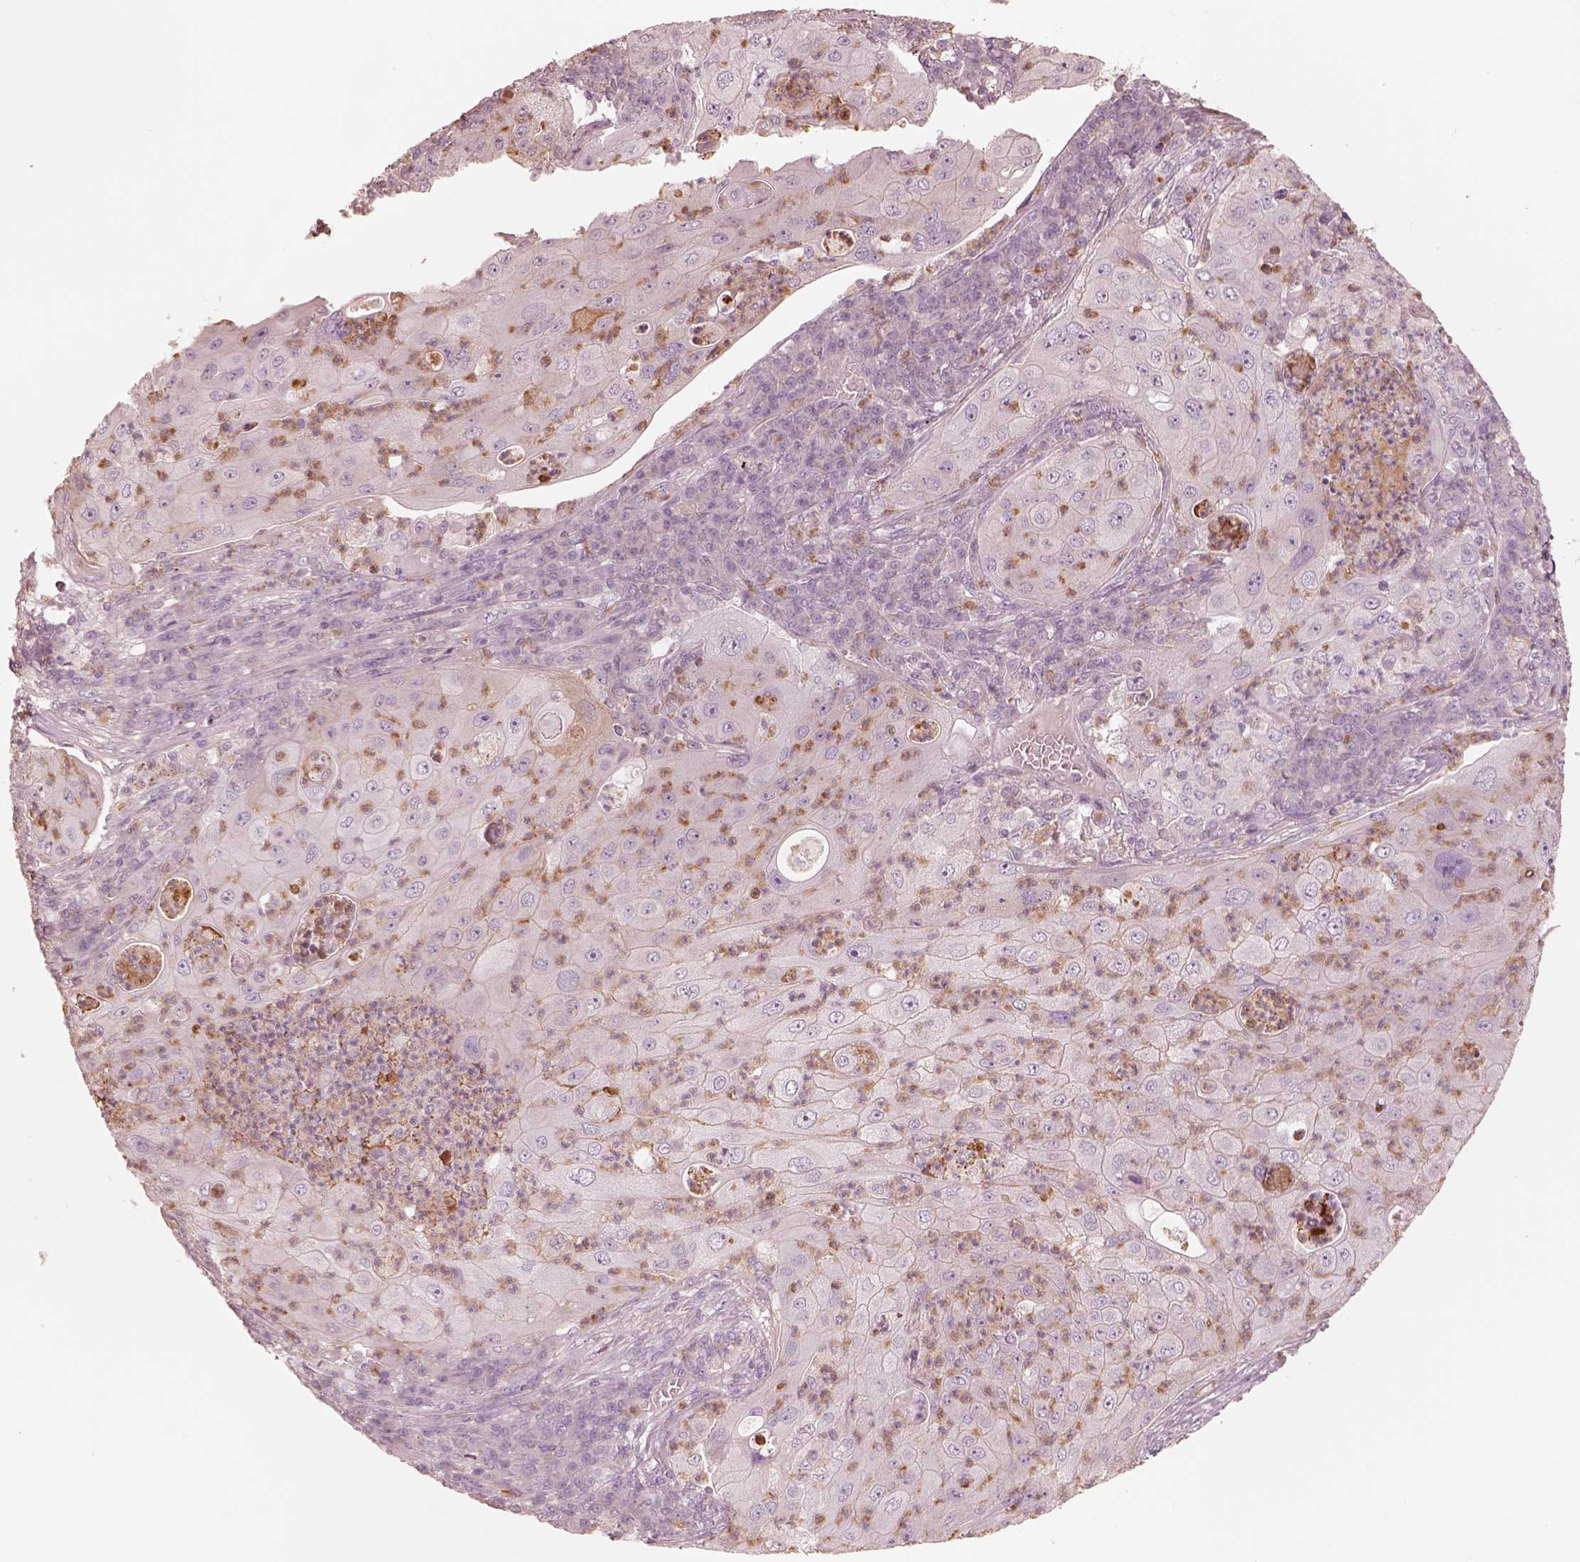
{"staining": {"intensity": "negative", "quantity": "none", "location": "none"}, "tissue": "lung cancer", "cell_type": "Tumor cells", "image_type": "cancer", "snomed": [{"axis": "morphology", "description": "Squamous cell carcinoma, NOS"}, {"axis": "topography", "description": "Lung"}], "caption": "Tumor cells are negative for brown protein staining in squamous cell carcinoma (lung). Brightfield microscopy of IHC stained with DAB (brown) and hematoxylin (blue), captured at high magnification.", "gene": "GPRIN1", "patient": {"sex": "female", "age": 59}}